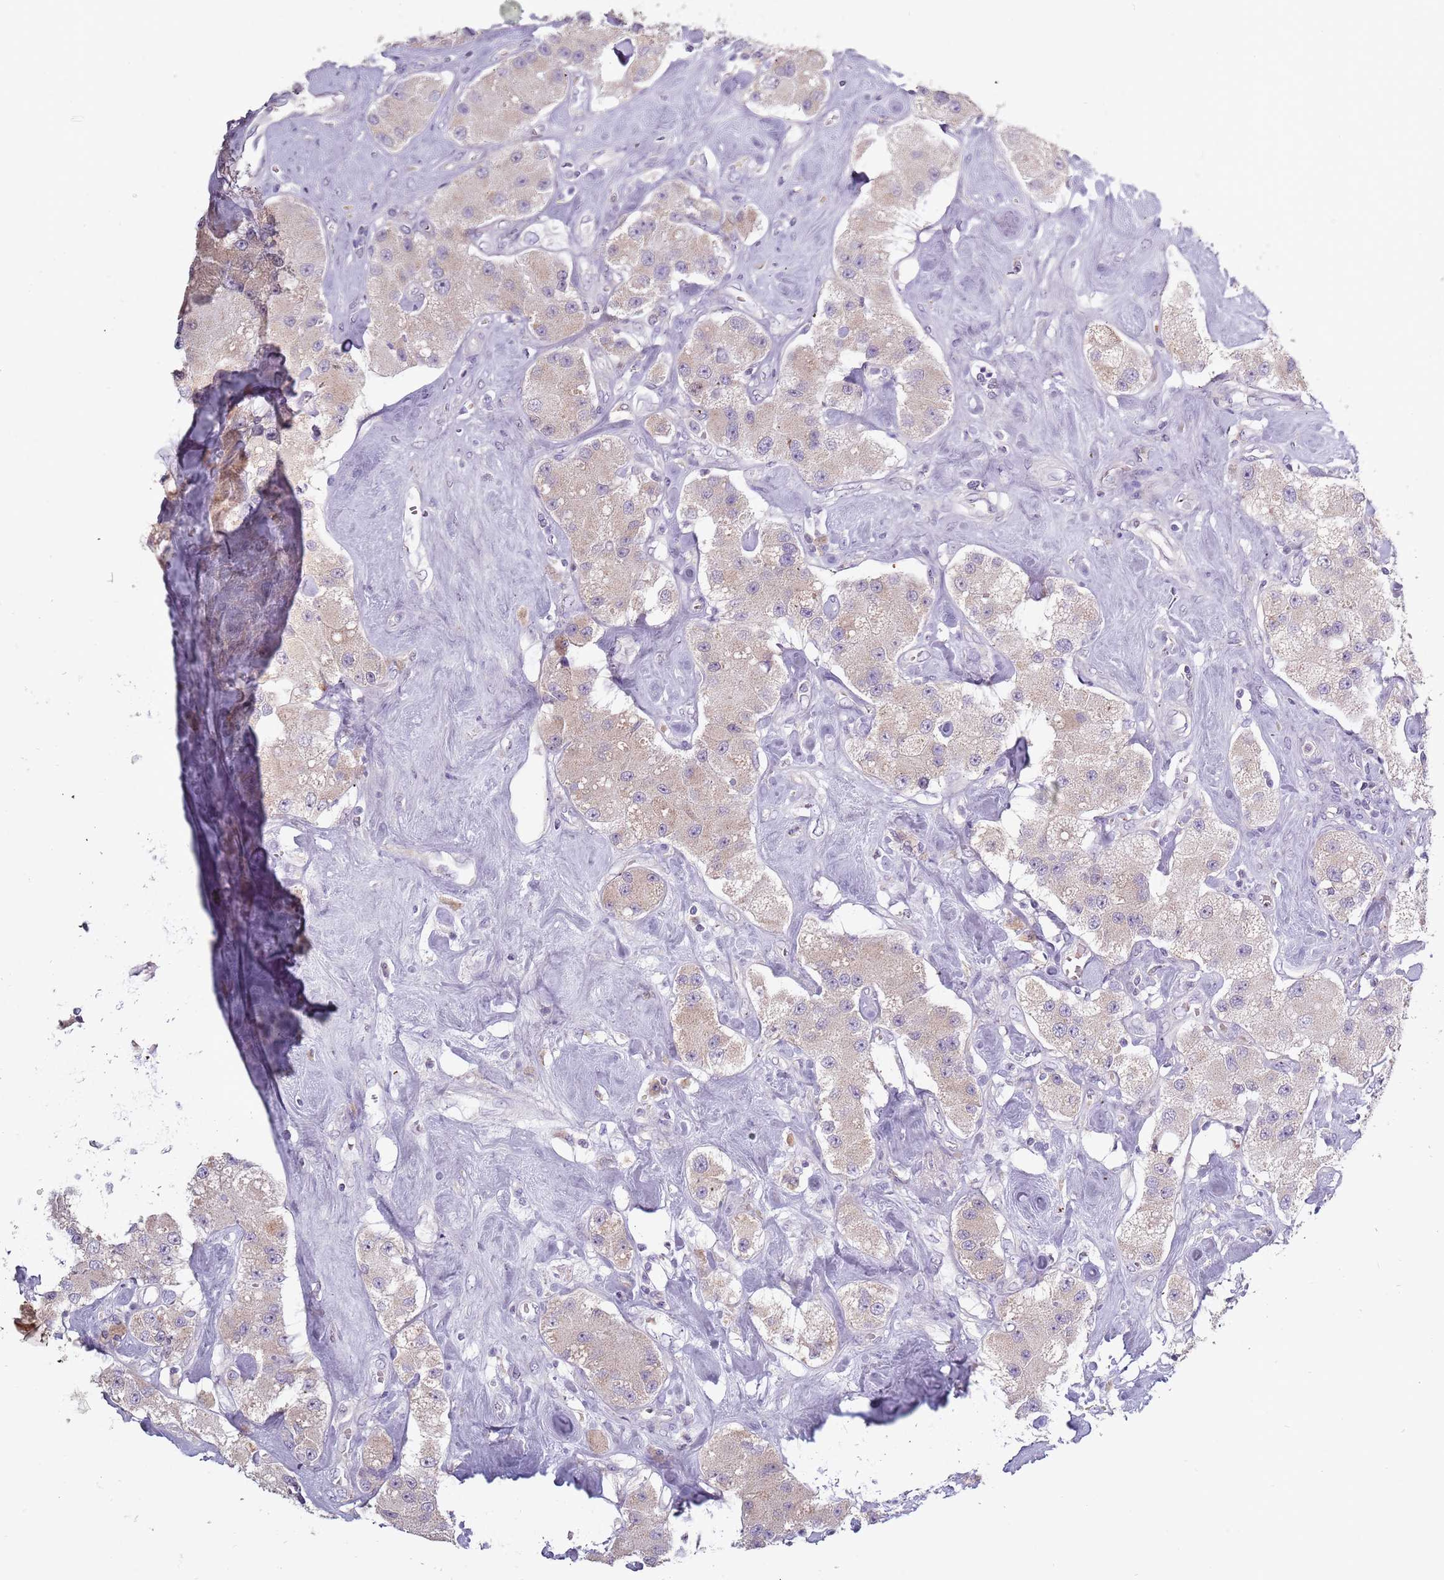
{"staining": {"intensity": "weak", "quantity": "<25%", "location": "cytoplasmic/membranous"}, "tissue": "carcinoid", "cell_type": "Tumor cells", "image_type": "cancer", "snomed": [{"axis": "morphology", "description": "Carcinoid, malignant, NOS"}, {"axis": "topography", "description": "Pancreas"}], "caption": "There is no significant staining in tumor cells of carcinoid (malignant). (DAB immunohistochemistry (IHC) with hematoxylin counter stain).", "gene": "SYS1", "patient": {"sex": "male", "age": 41}}